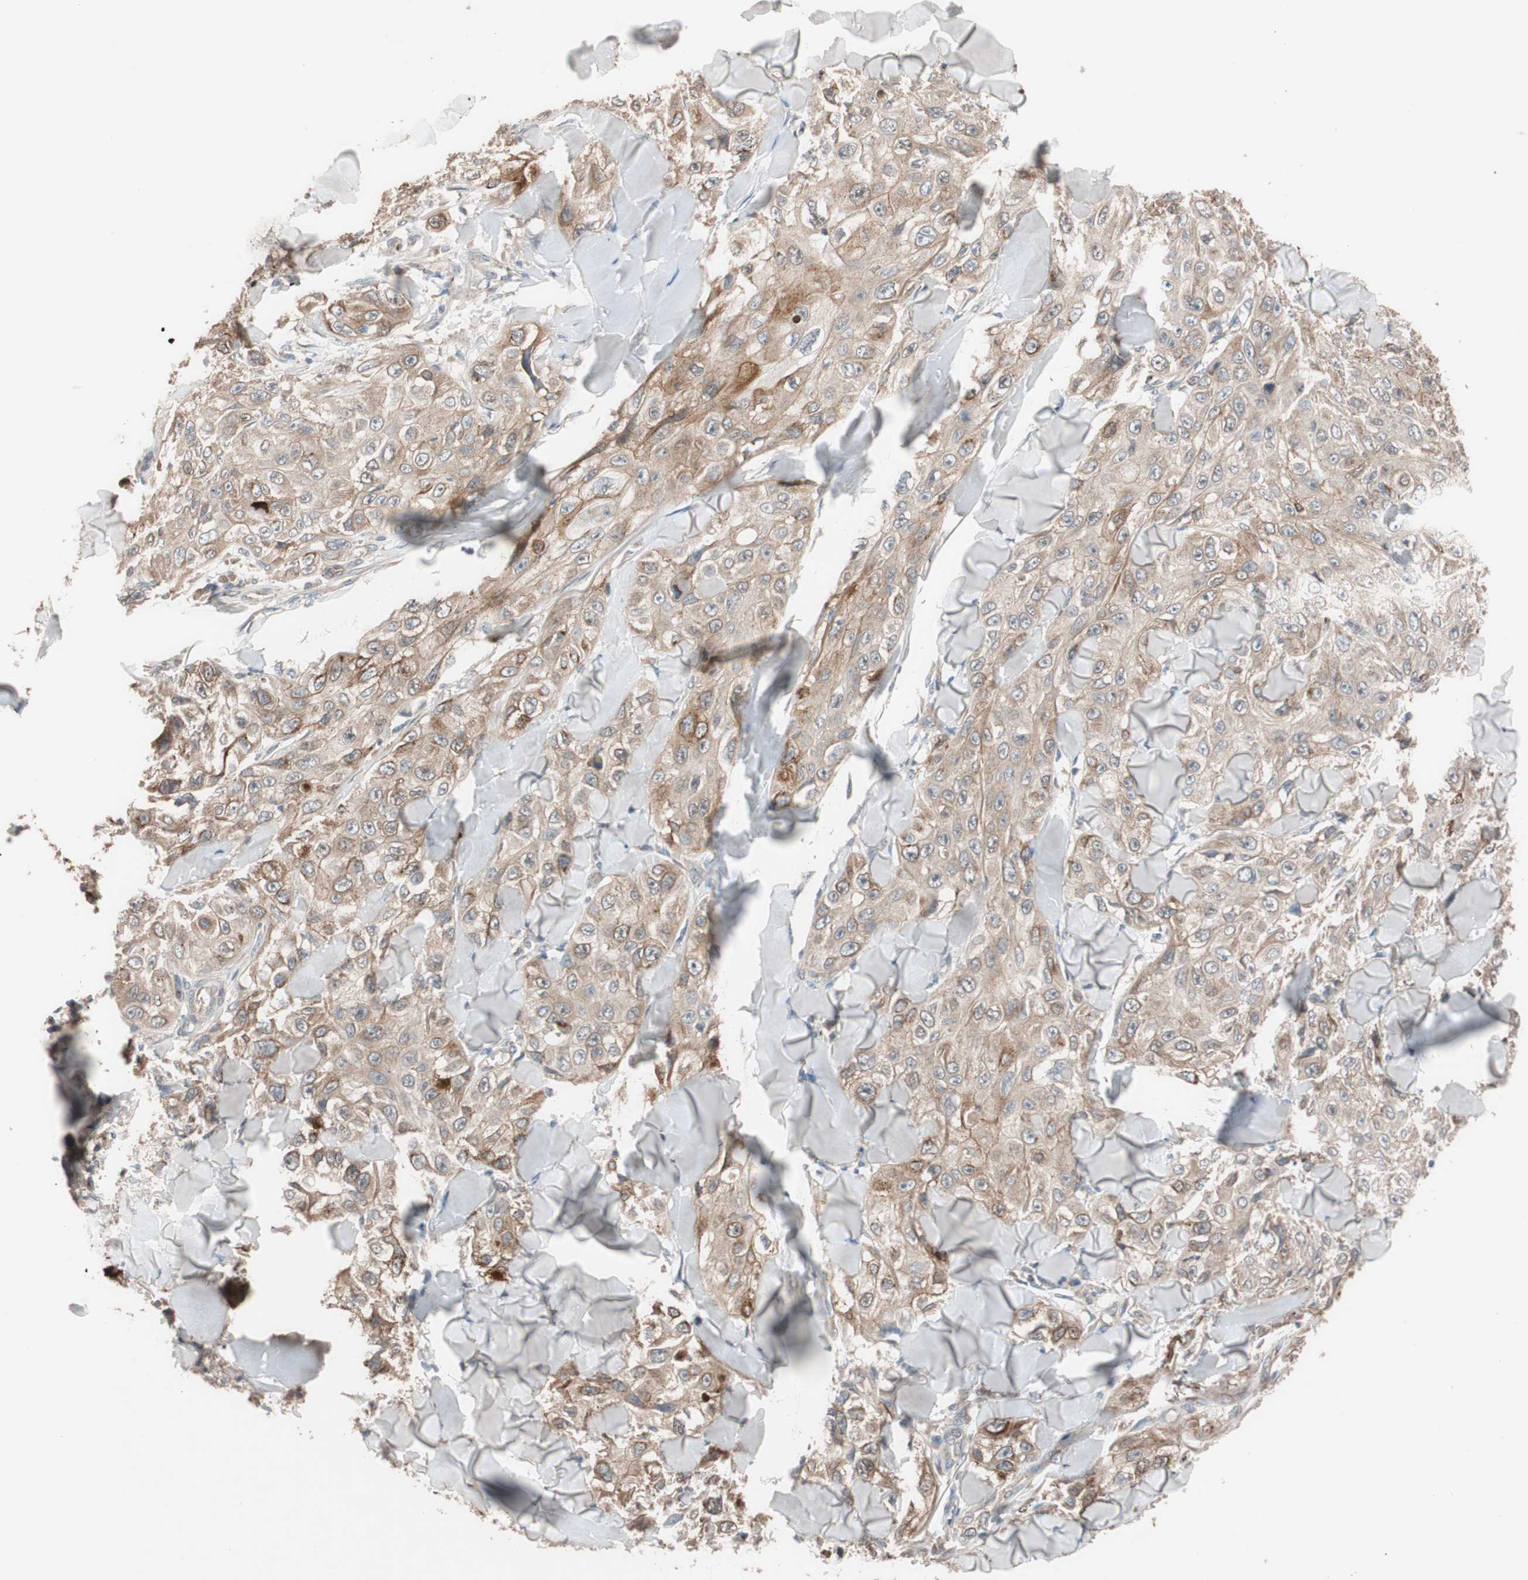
{"staining": {"intensity": "moderate", "quantity": ">75%", "location": "cytoplasmic/membranous"}, "tissue": "skin cancer", "cell_type": "Tumor cells", "image_type": "cancer", "snomed": [{"axis": "morphology", "description": "Squamous cell carcinoma, NOS"}, {"axis": "topography", "description": "Skin"}], "caption": "IHC image of neoplastic tissue: human skin squamous cell carcinoma stained using IHC reveals medium levels of moderate protein expression localized specifically in the cytoplasmic/membranous of tumor cells, appearing as a cytoplasmic/membranous brown color.", "gene": "SDC4", "patient": {"sex": "male", "age": 86}}